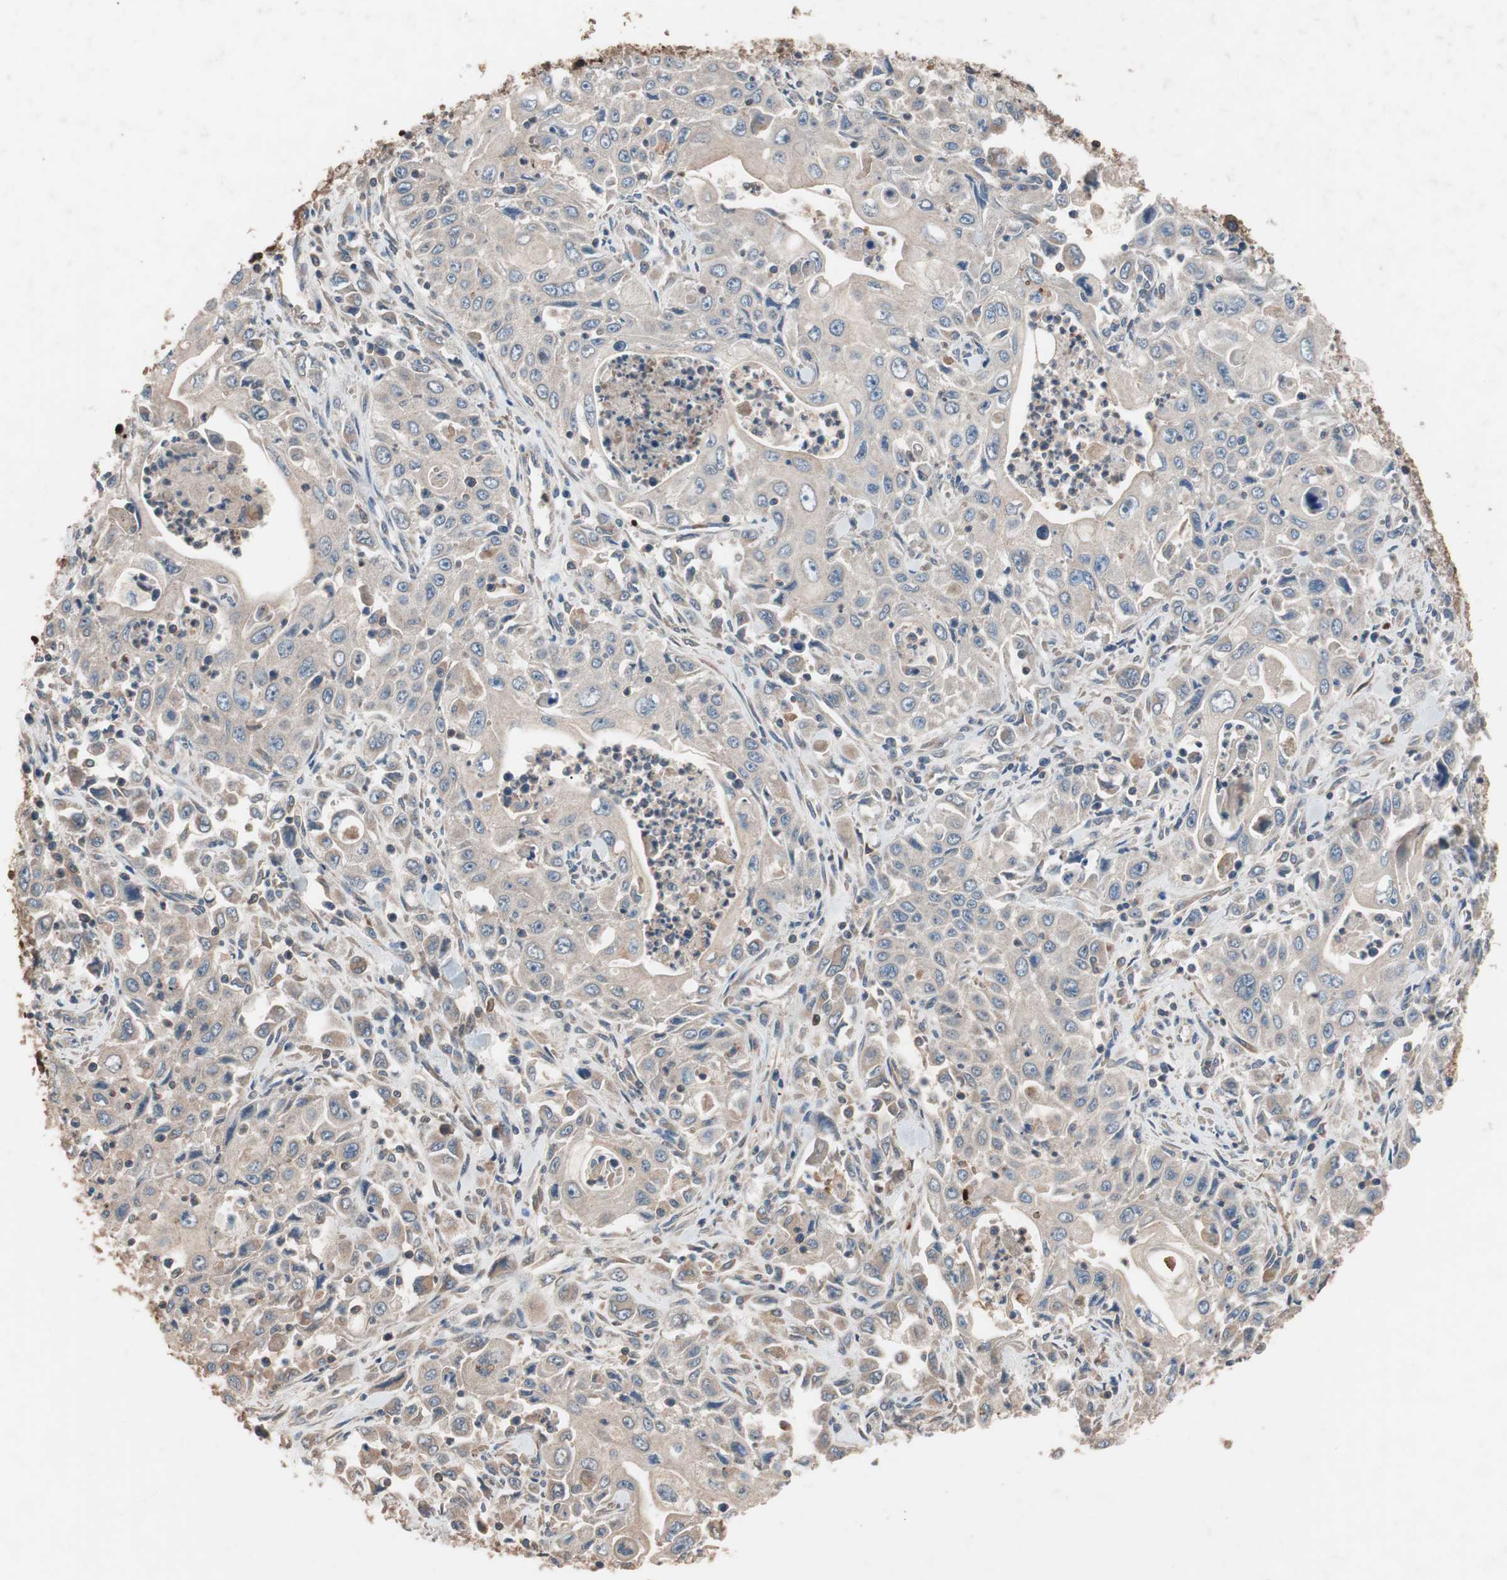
{"staining": {"intensity": "weak", "quantity": ">75%", "location": "cytoplasmic/membranous"}, "tissue": "pancreatic cancer", "cell_type": "Tumor cells", "image_type": "cancer", "snomed": [{"axis": "morphology", "description": "Adenocarcinoma, NOS"}, {"axis": "topography", "description": "Pancreas"}], "caption": "Pancreatic adenocarcinoma stained with a brown dye demonstrates weak cytoplasmic/membranous positive expression in about >75% of tumor cells.", "gene": "GLYCTK", "patient": {"sex": "male", "age": 70}}